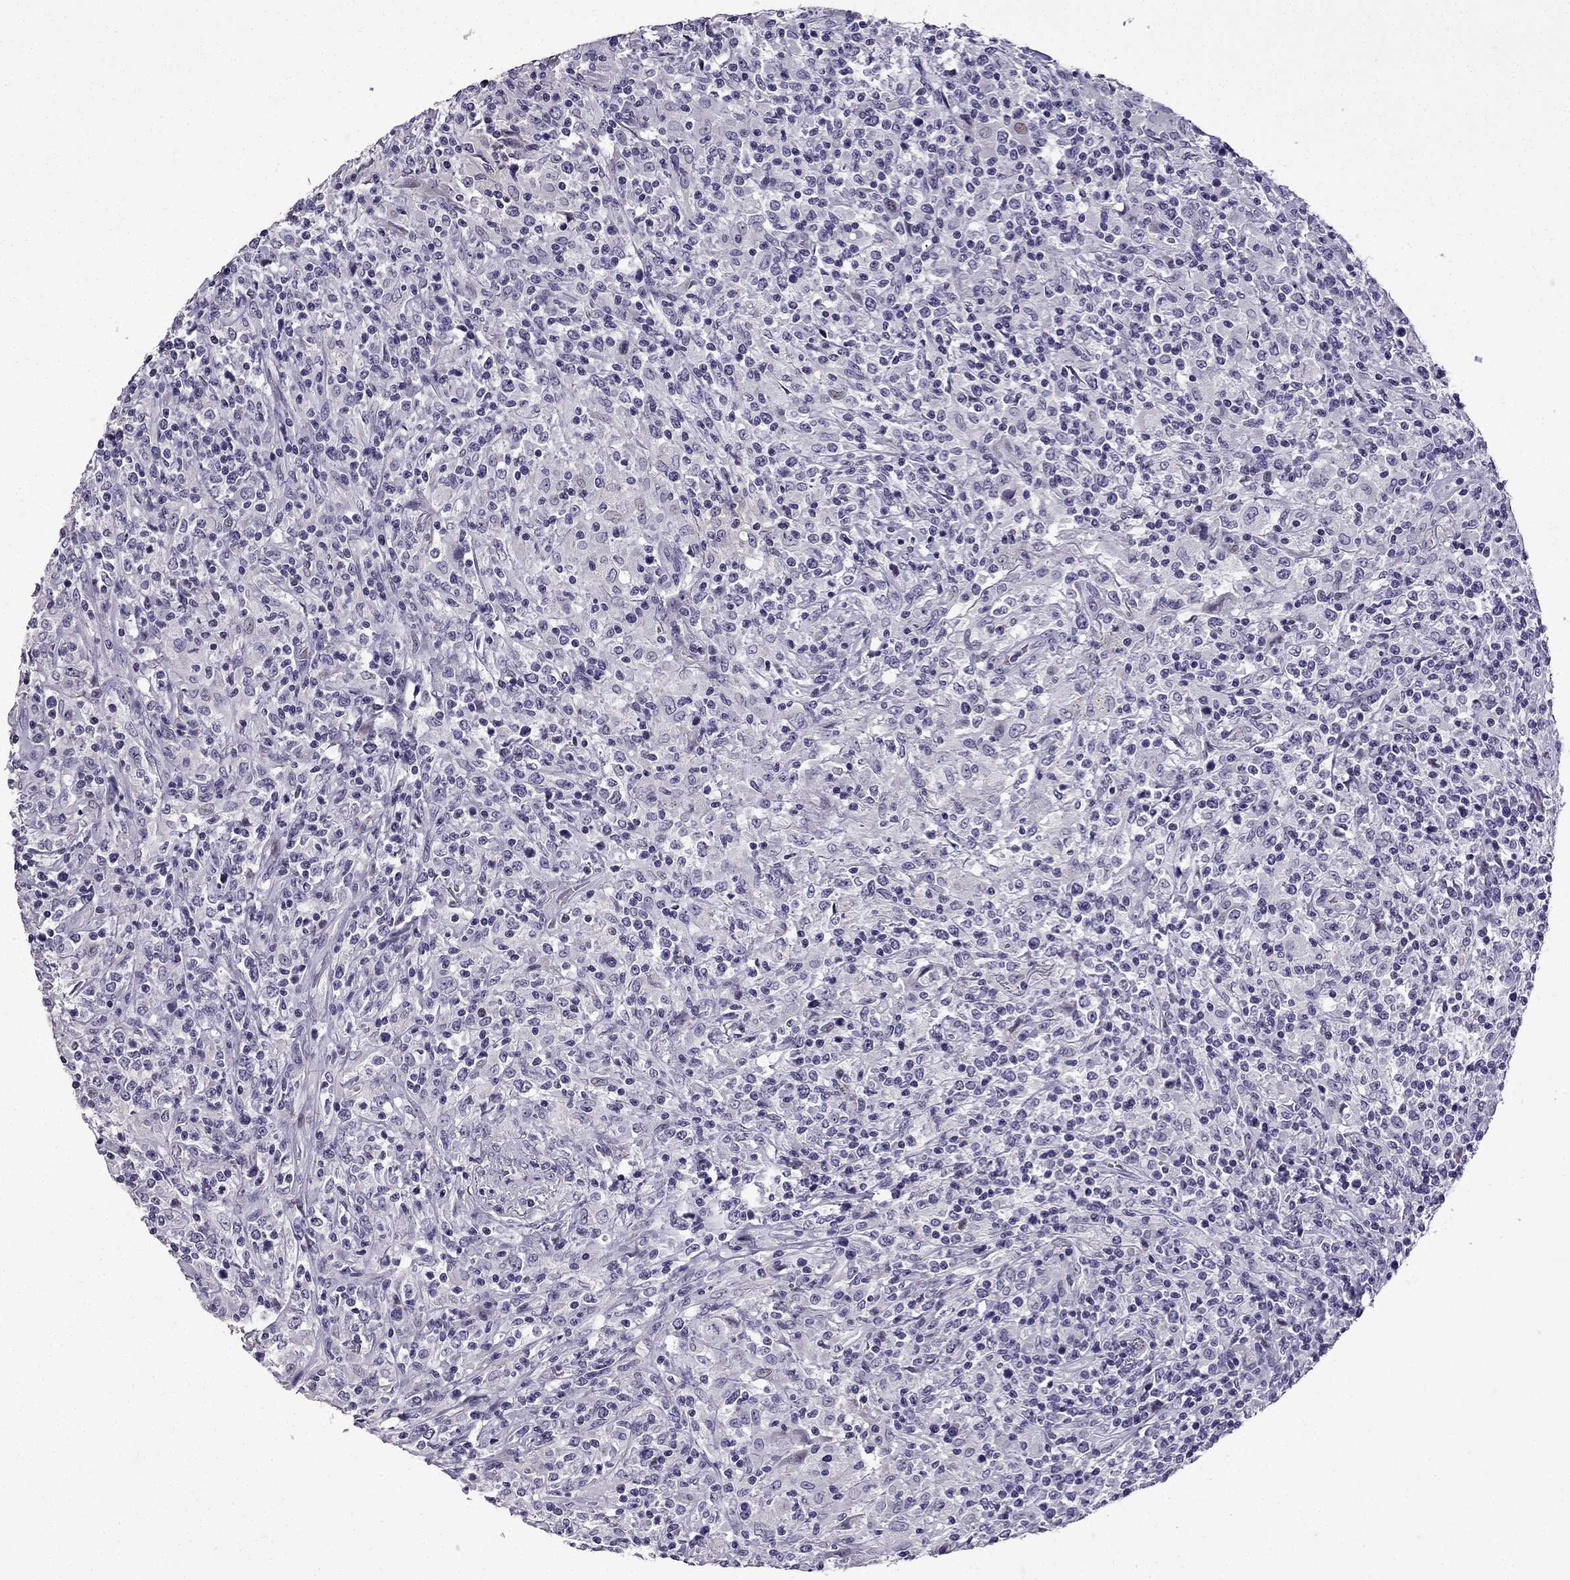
{"staining": {"intensity": "negative", "quantity": "none", "location": "none"}, "tissue": "lymphoma", "cell_type": "Tumor cells", "image_type": "cancer", "snomed": [{"axis": "morphology", "description": "Malignant lymphoma, non-Hodgkin's type, High grade"}, {"axis": "topography", "description": "Lung"}], "caption": "Image shows no protein positivity in tumor cells of high-grade malignant lymphoma, non-Hodgkin's type tissue.", "gene": "TTN", "patient": {"sex": "male", "age": 79}}